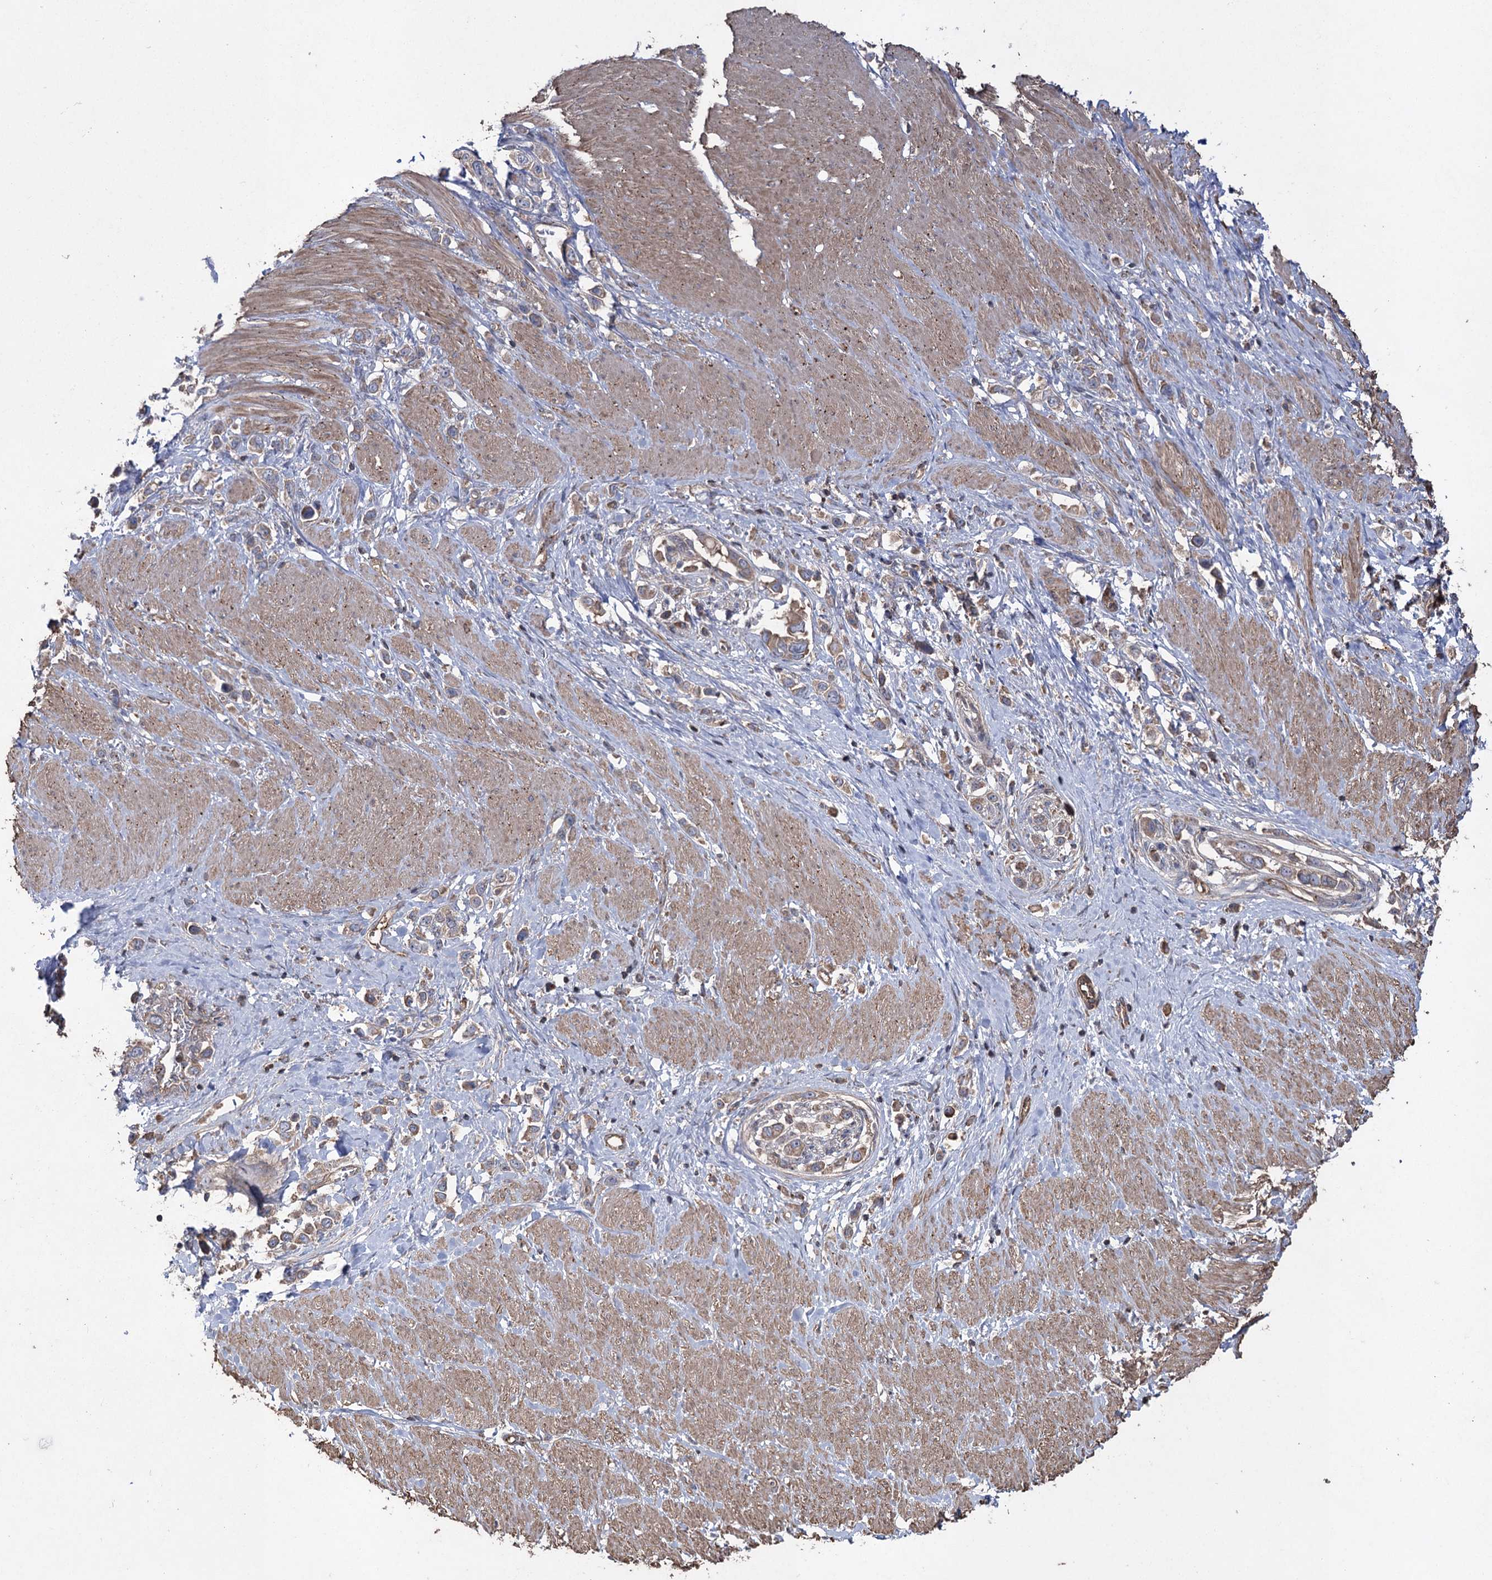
{"staining": {"intensity": "weak", "quantity": ">75%", "location": "cytoplasmic/membranous"}, "tissue": "stomach cancer", "cell_type": "Tumor cells", "image_type": "cancer", "snomed": [{"axis": "morphology", "description": "Normal tissue, NOS"}, {"axis": "morphology", "description": "Adenocarcinoma, NOS"}, {"axis": "topography", "description": "Stomach, upper"}, {"axis": "topography", "description": "Stomach"}], "caption": "Immunohistochemistry (IHC) histopathology image of neoplastic tissue: human stomach cancer stained using immunohistochemistry exhibits low levels of weak protein expression localized specifically in the cytoplasmic/membranous of tumor cells, appearing as a cytoplasmic/membranous brown color.", "gene": "LARS2", "patient": {"sex": "female", "age": 65}}